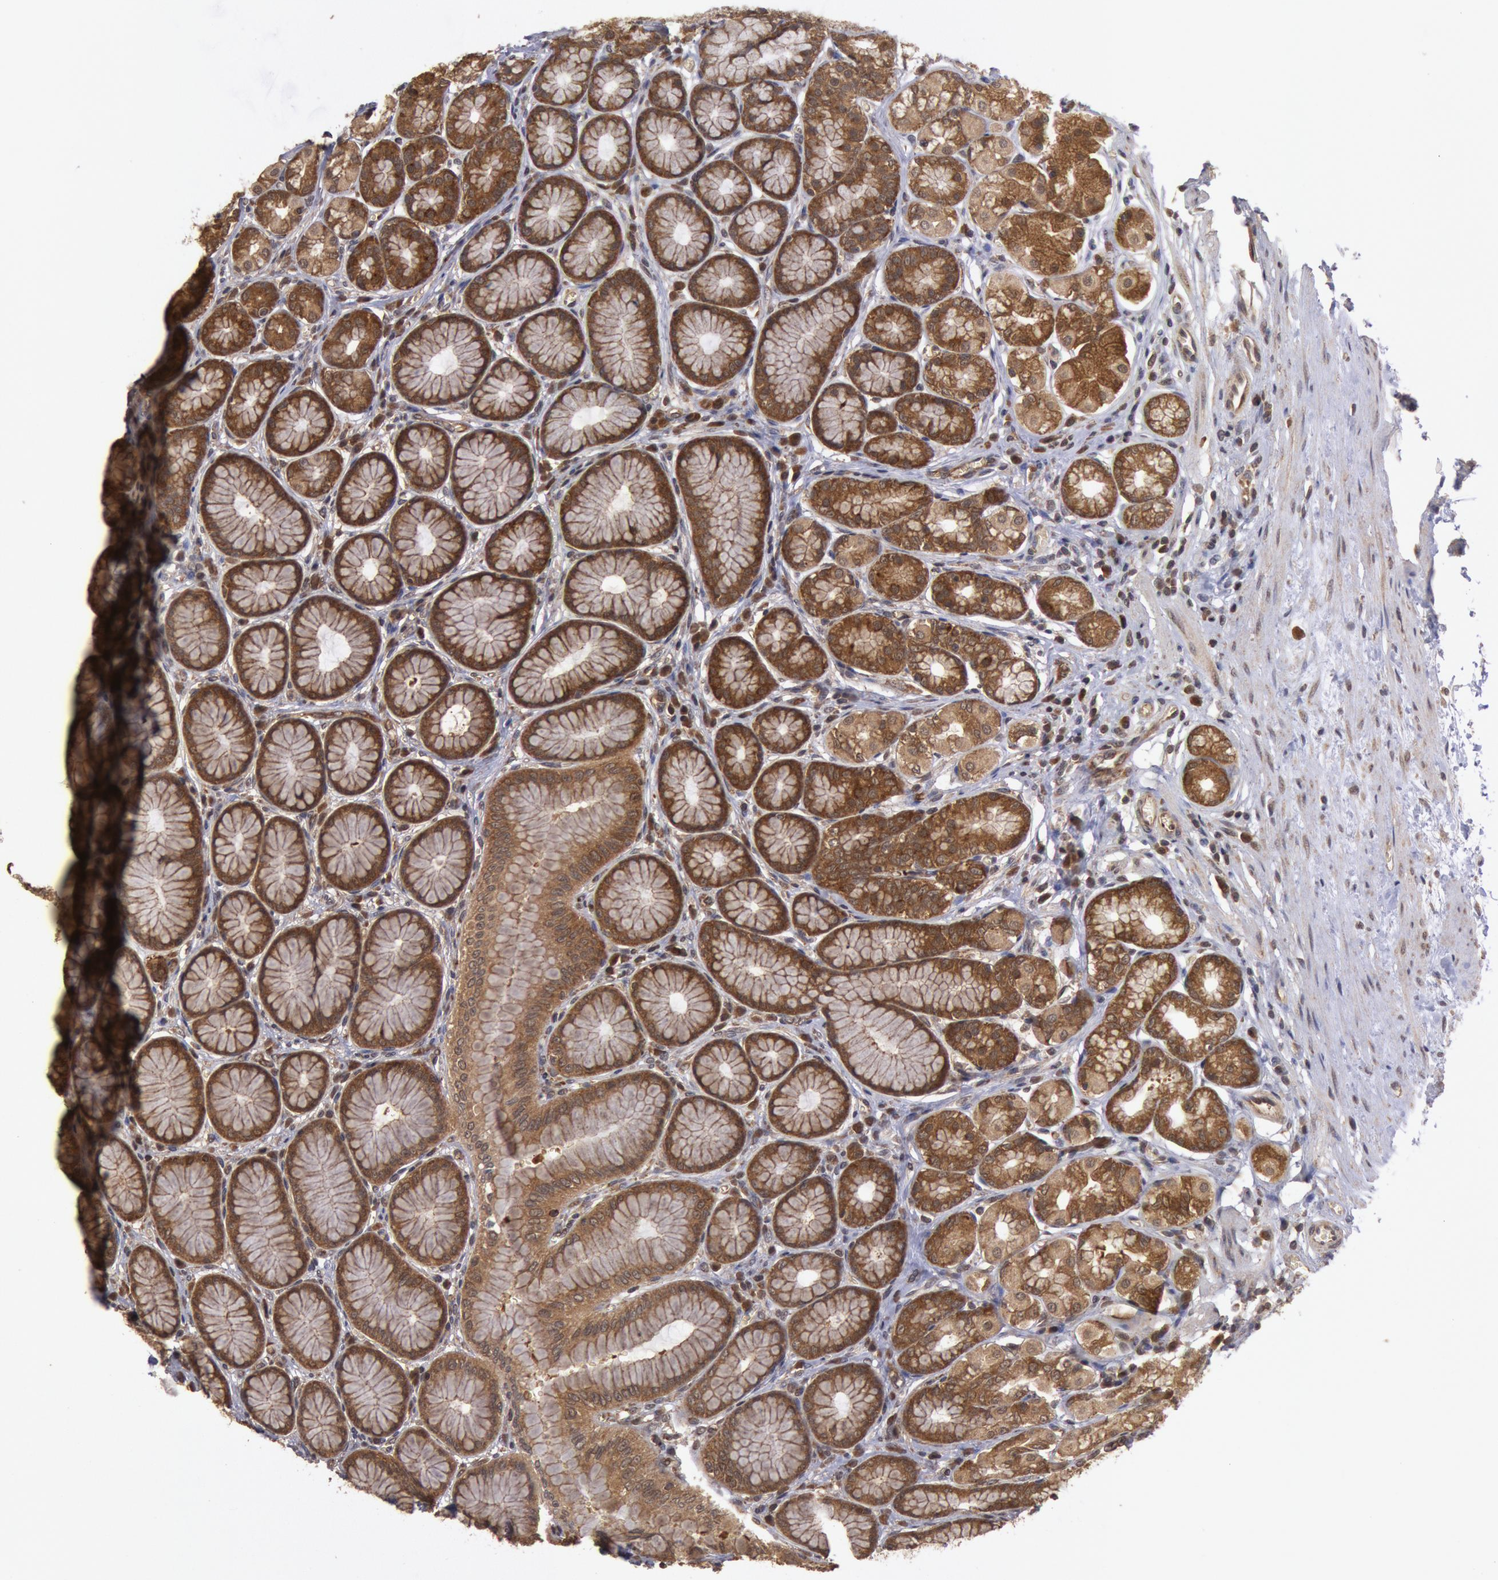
{"staining": {"intensity": "strong", "quantity": ">75%", "location": "cytoplasmic/membranous"}, "tissue": "stomach", "cell_type": "Glandular cells", "image_type": "normal", "snomed": [{"axis": "morphology", "description": "Normal tissue, NOS"}, {"axis": "topography", "description": "Stomach"}, {"axis": "topography", "description": "Stomach, lower"}], "caption": "Glandular cells demonstrate high levels of strong cytoplasmic/membranous expression in approximately >75% of cells in normal human stomach.", "gene": "USP14", "patient": {"sex": "male", "age": 76}}